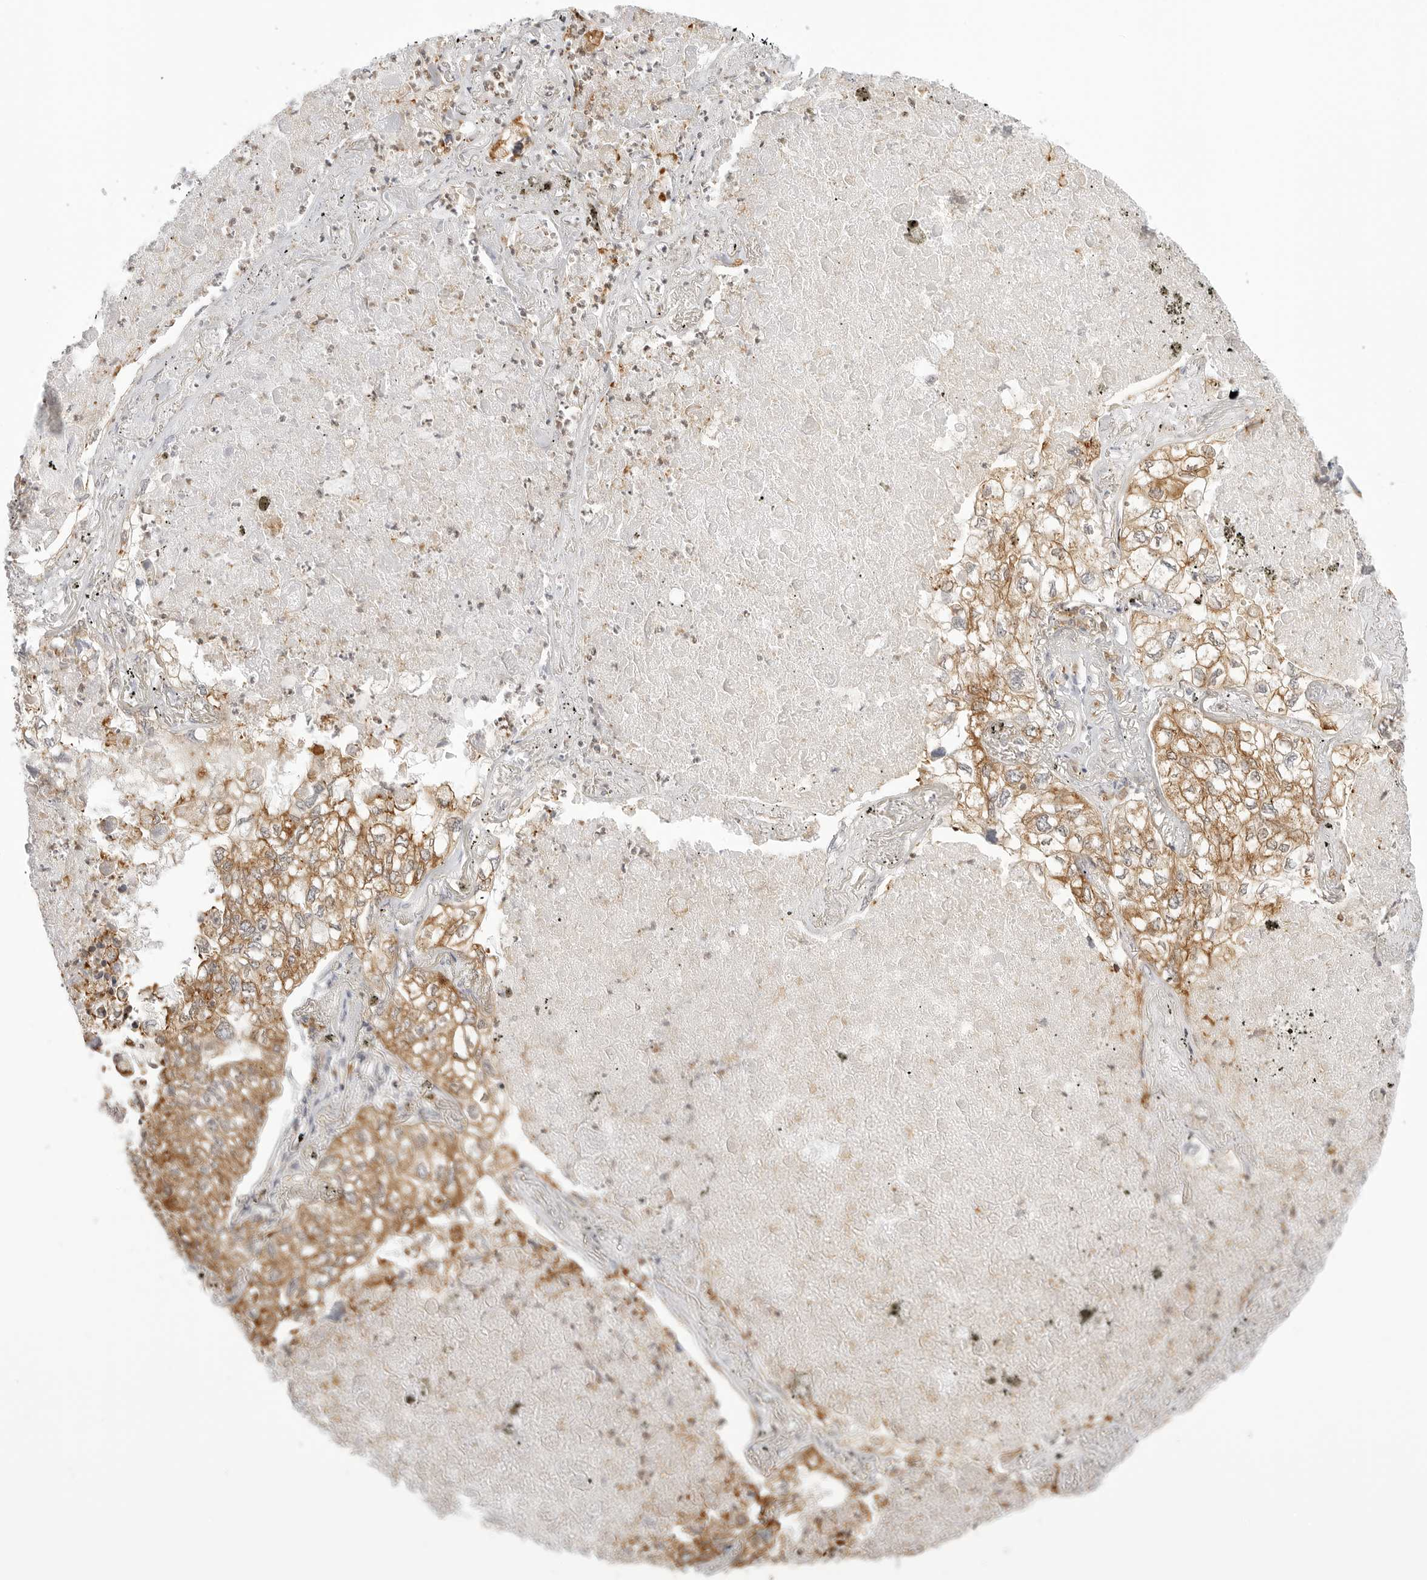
{"staining": {"intensity": "moderate", "quantity": ">75%", "location": "cytoplasmic/membranous"}, "tissue": "lung cancer", "cell_type": "Tumor cells", "image_type": "cancer", "snomed": [{"axis": "morphology", "description": "Adenocarcinoma, NOS"}, {"axis": "topography", "description": "Lung"}], "caption": "Immunohistochemistry of lung cancer (adenocarcinoma) shows medium levels of moderate cytoplasmic/membranous expression in about >75% of tumor cells.", "gene": "THEM4", "patient": {"sex": "male", "age": 65}}